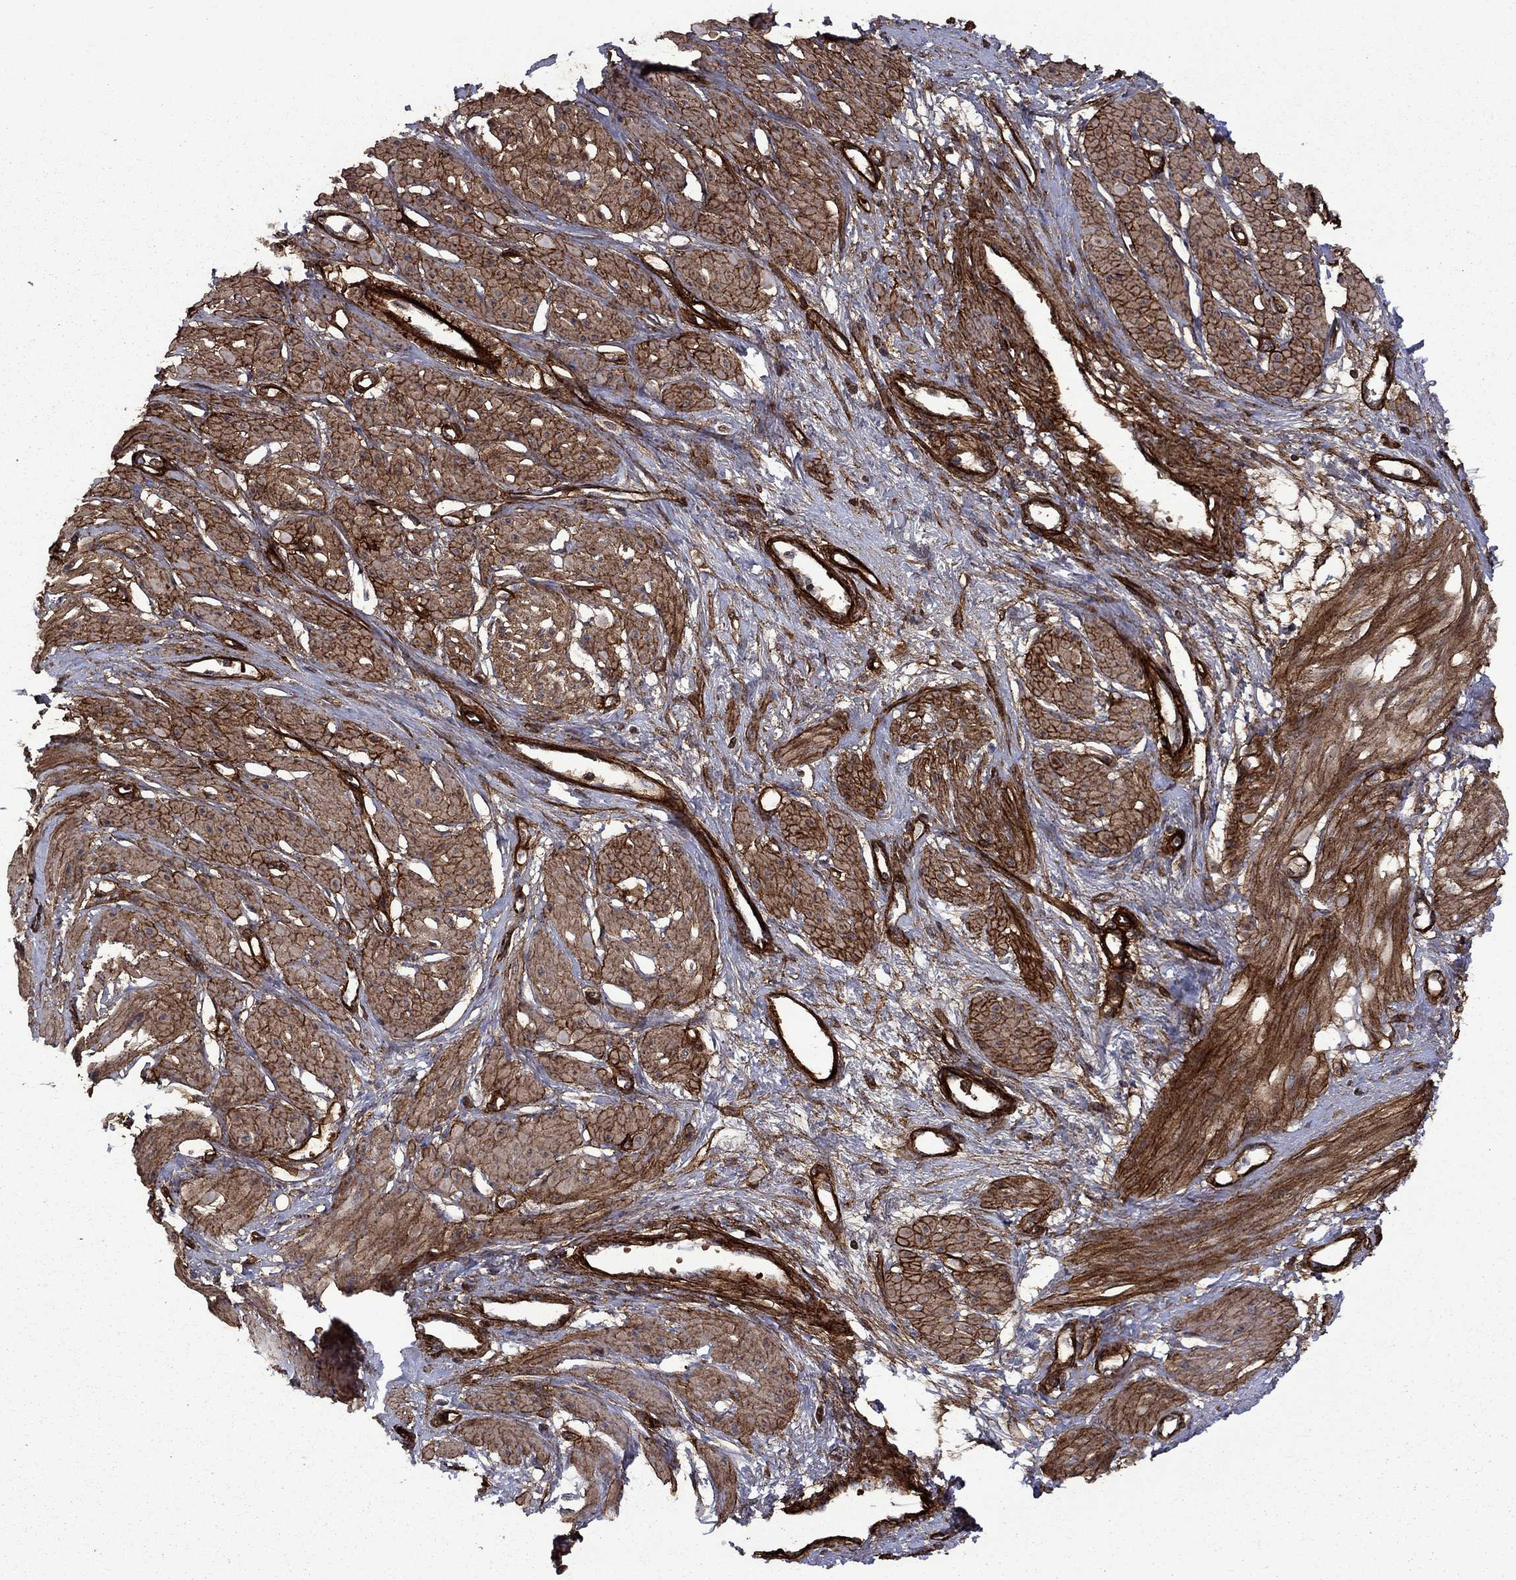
{"staining": {"intensity": "strong", "quantity": ">75%", "location": "cytoplasmic/membranous"}, "tissue": "smooth muscle", "cell_type": "Smooth muscle cells", "image_type": "normal", "snomed": [{"axis": "morphology", "description": "Normal tissue, NOS"}, {"axis": "topography", "description": "Smooth muscle"}, {"axis": "topography", "description": "Uterus"}], "caption": "Smooth muscle stained with a brown dye reveals strong cytoplasmic/membranous positive expression in about >75% of smooth muscle cells.", "gene": "COL18A1", "patient": {"sex": "female", "age": 39}}